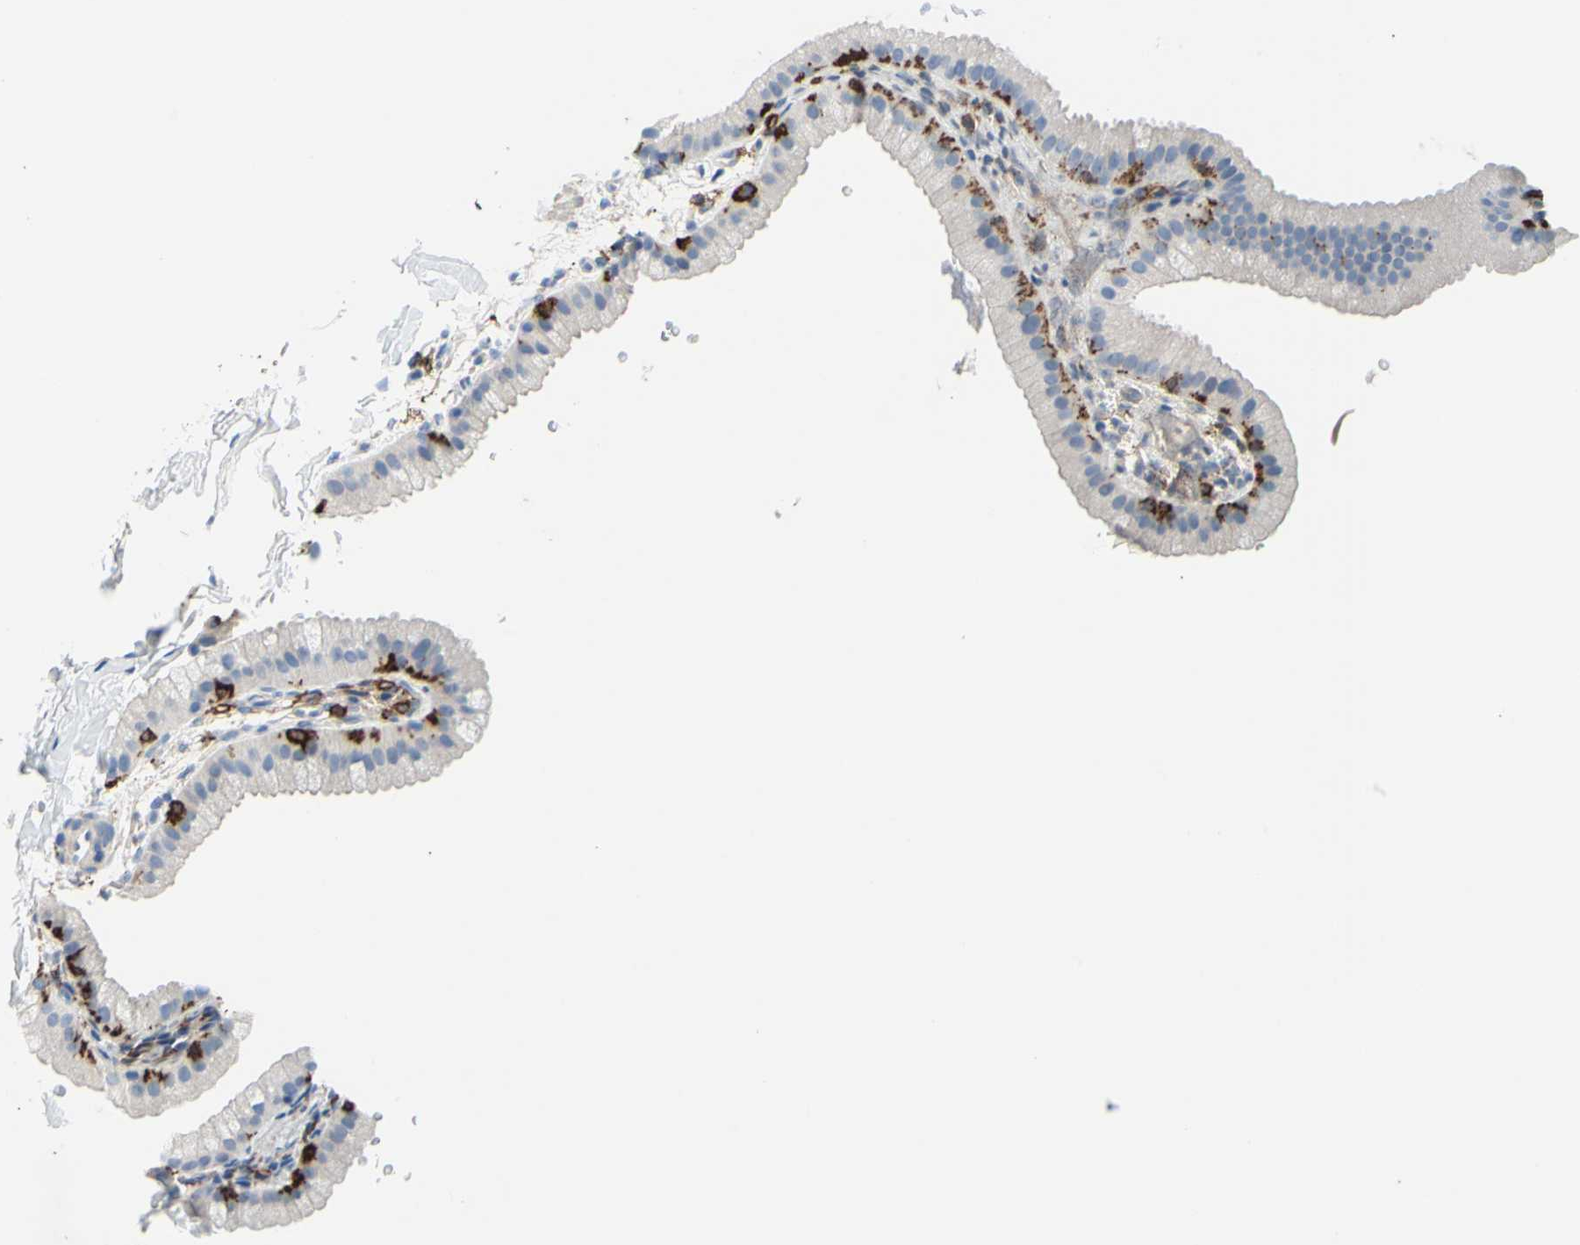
{"staining": {"intensity": "negative", "quantity": "none", "location": "none"}, "tissue": "gallbladder", "cell_type": "Glandular cells", "image_type": "normal", "snomed": [{"axis": "morphology", "description": "Normal tissue, NOS"}, {"axis": "topography", "description": "Gallbladder"}], "caption": "This is an immunohistochemistry micrograph of benign human gallbladder. There is no positivity in glandular cells.", "gene": "FCGR2A", "patient": {"sex": "female", "age": 64}}